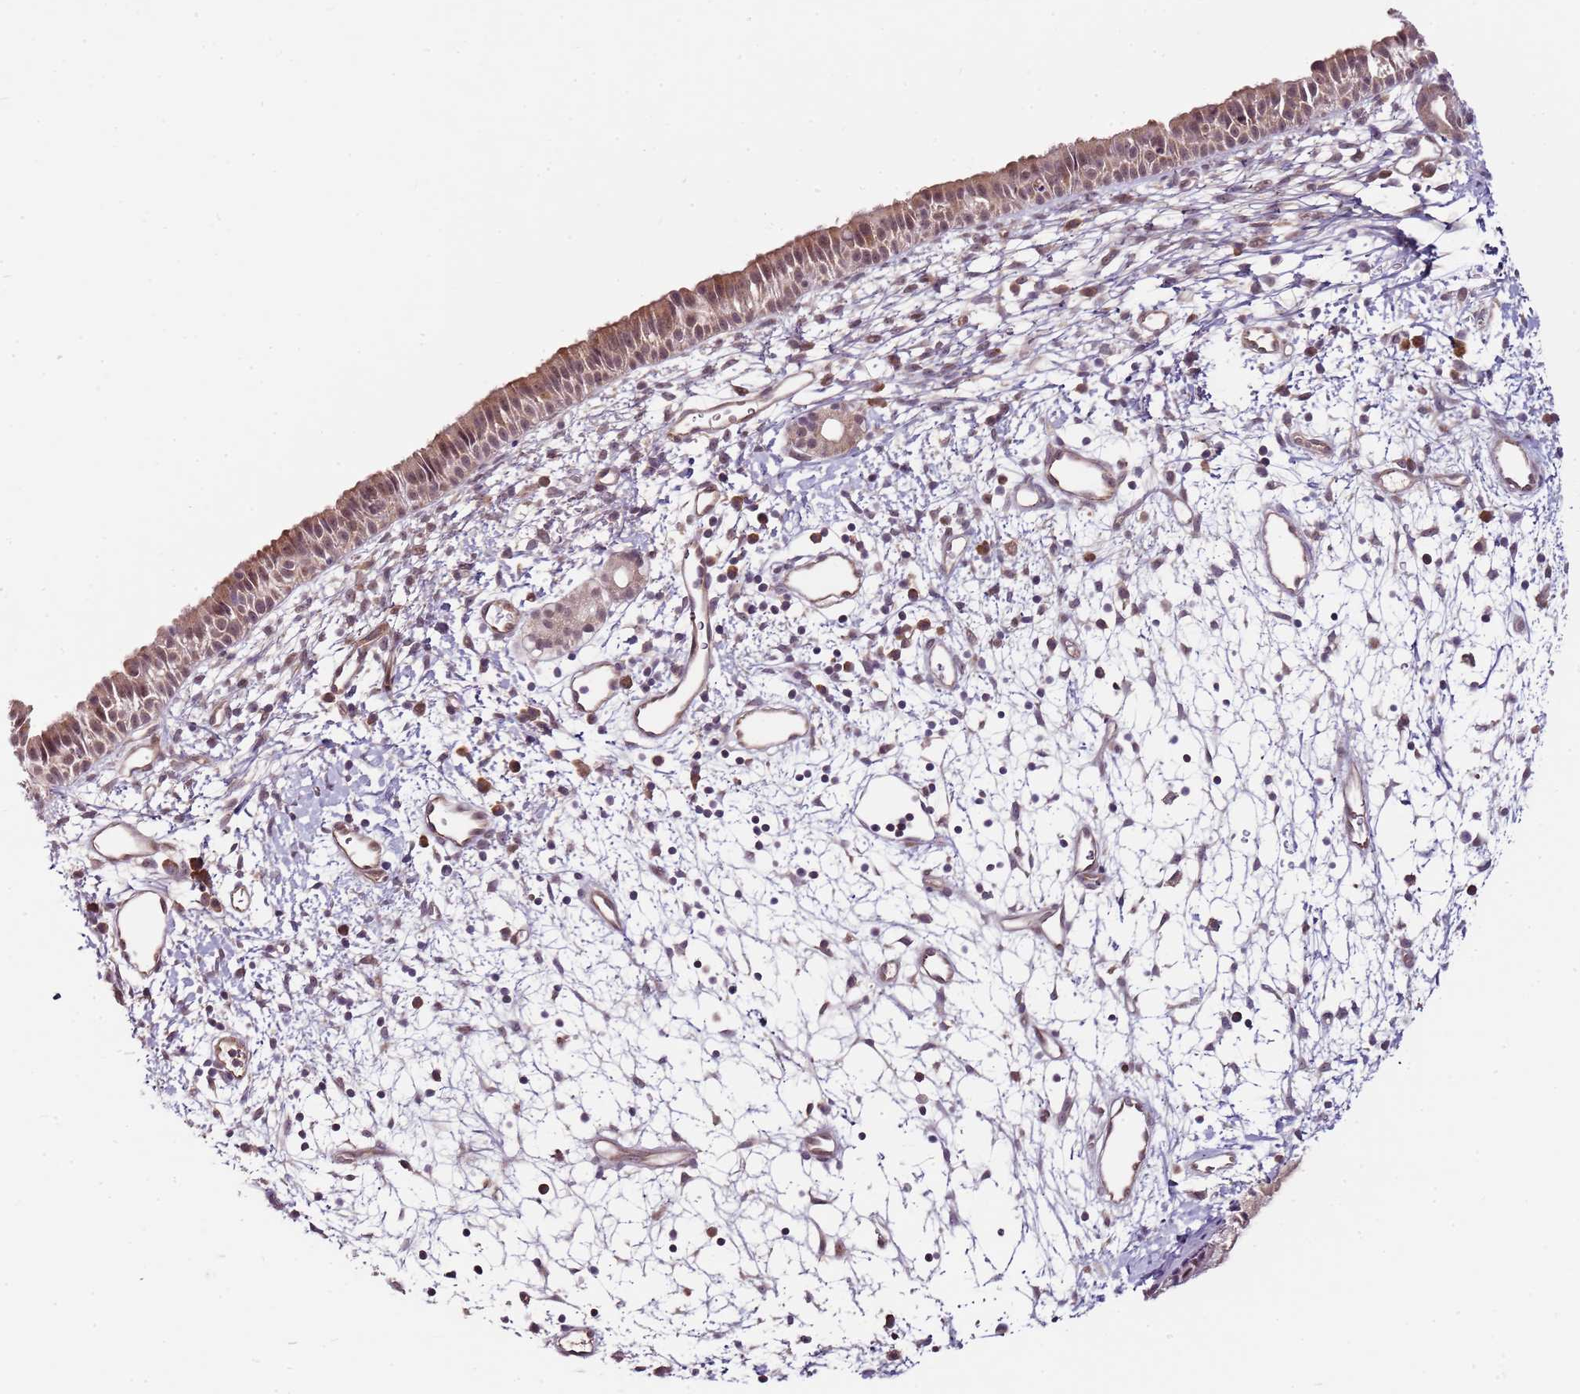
{"staining": {"intensity": "moderate", "quantity": ">75%", "location": "cytoplasmic/membranous,nuclear"}, "tissue": "nasopharynx", "cell_type": "Respiratory epithelial cells", "image_type": "normal", "snomed": [{"axis": "morphology", "description": "Normal tissue, NOS"}, {"axis": "topography", "description": "Nasopharynx"}], "caption": "Protein expression analysis of benign nasopharynx displays moderate cytoplasmic/membranous,nuclear expression in approximately >75% of respiratory epithelial cells.", "gene": "FBXL22", "patient": {"sex": "male", "age": 22}}